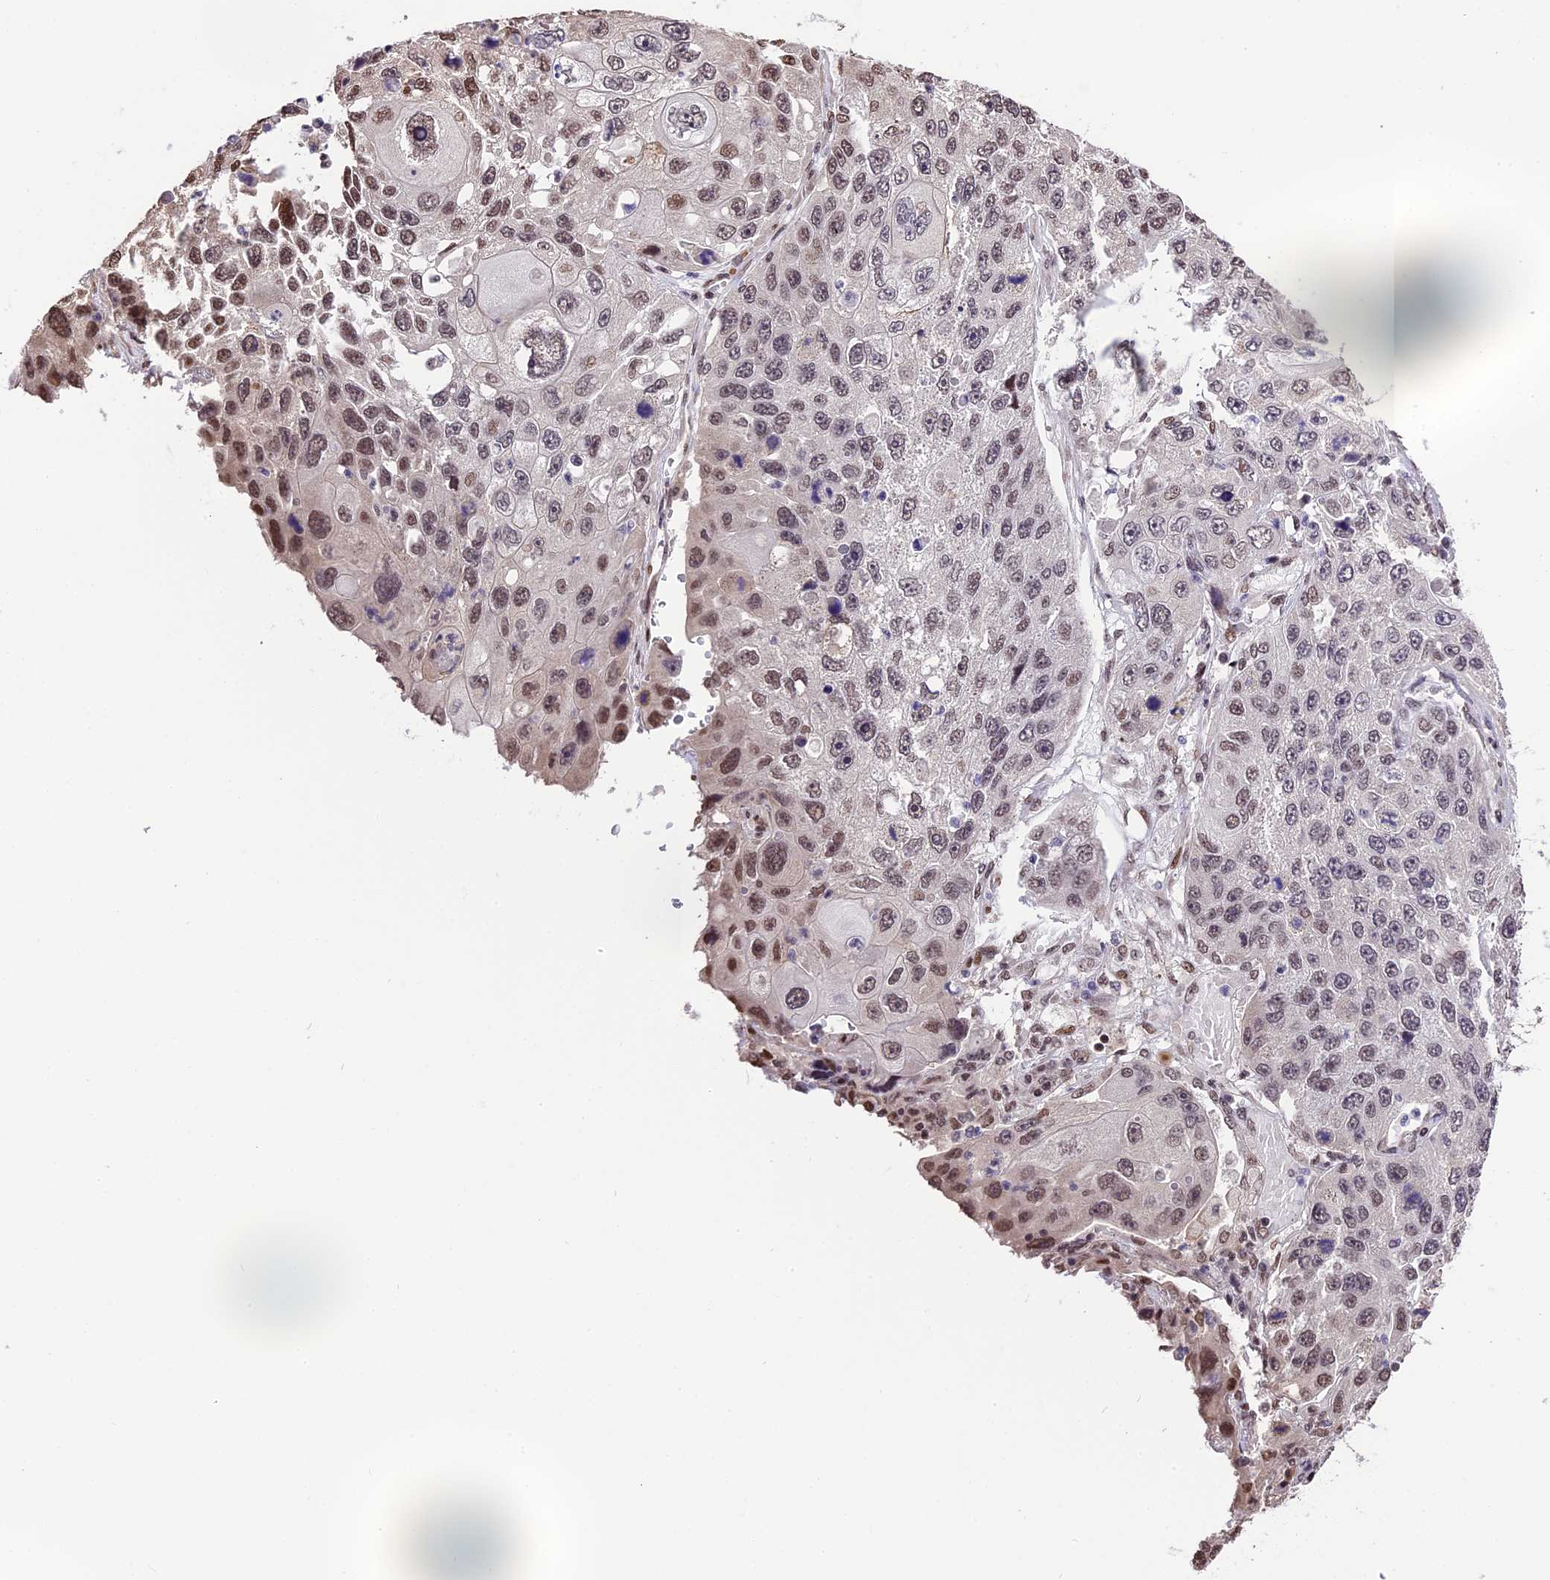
{"staining": {"intensity": "moderate", "quantity": "25%-75%", "location": "nuclear"}, "tissue": "lung cancer", "cell_type": "Tumor cells", "image_type": "cancer", "snomed": [{"axis": "morphology", "description": "Squamous cell carcinoma, NOS"}, {"axis": "topography", "description": "Lung"}], "caption": "Moderate nuclear positivity for a protein is appreciated in about 25%-75% of tumor cells of lung cancer (squamous cell carcinoma) using immunohistochemistry (IHC).", "gene": "POLR3E", "patient": {"sex": "male", "age": 61}}